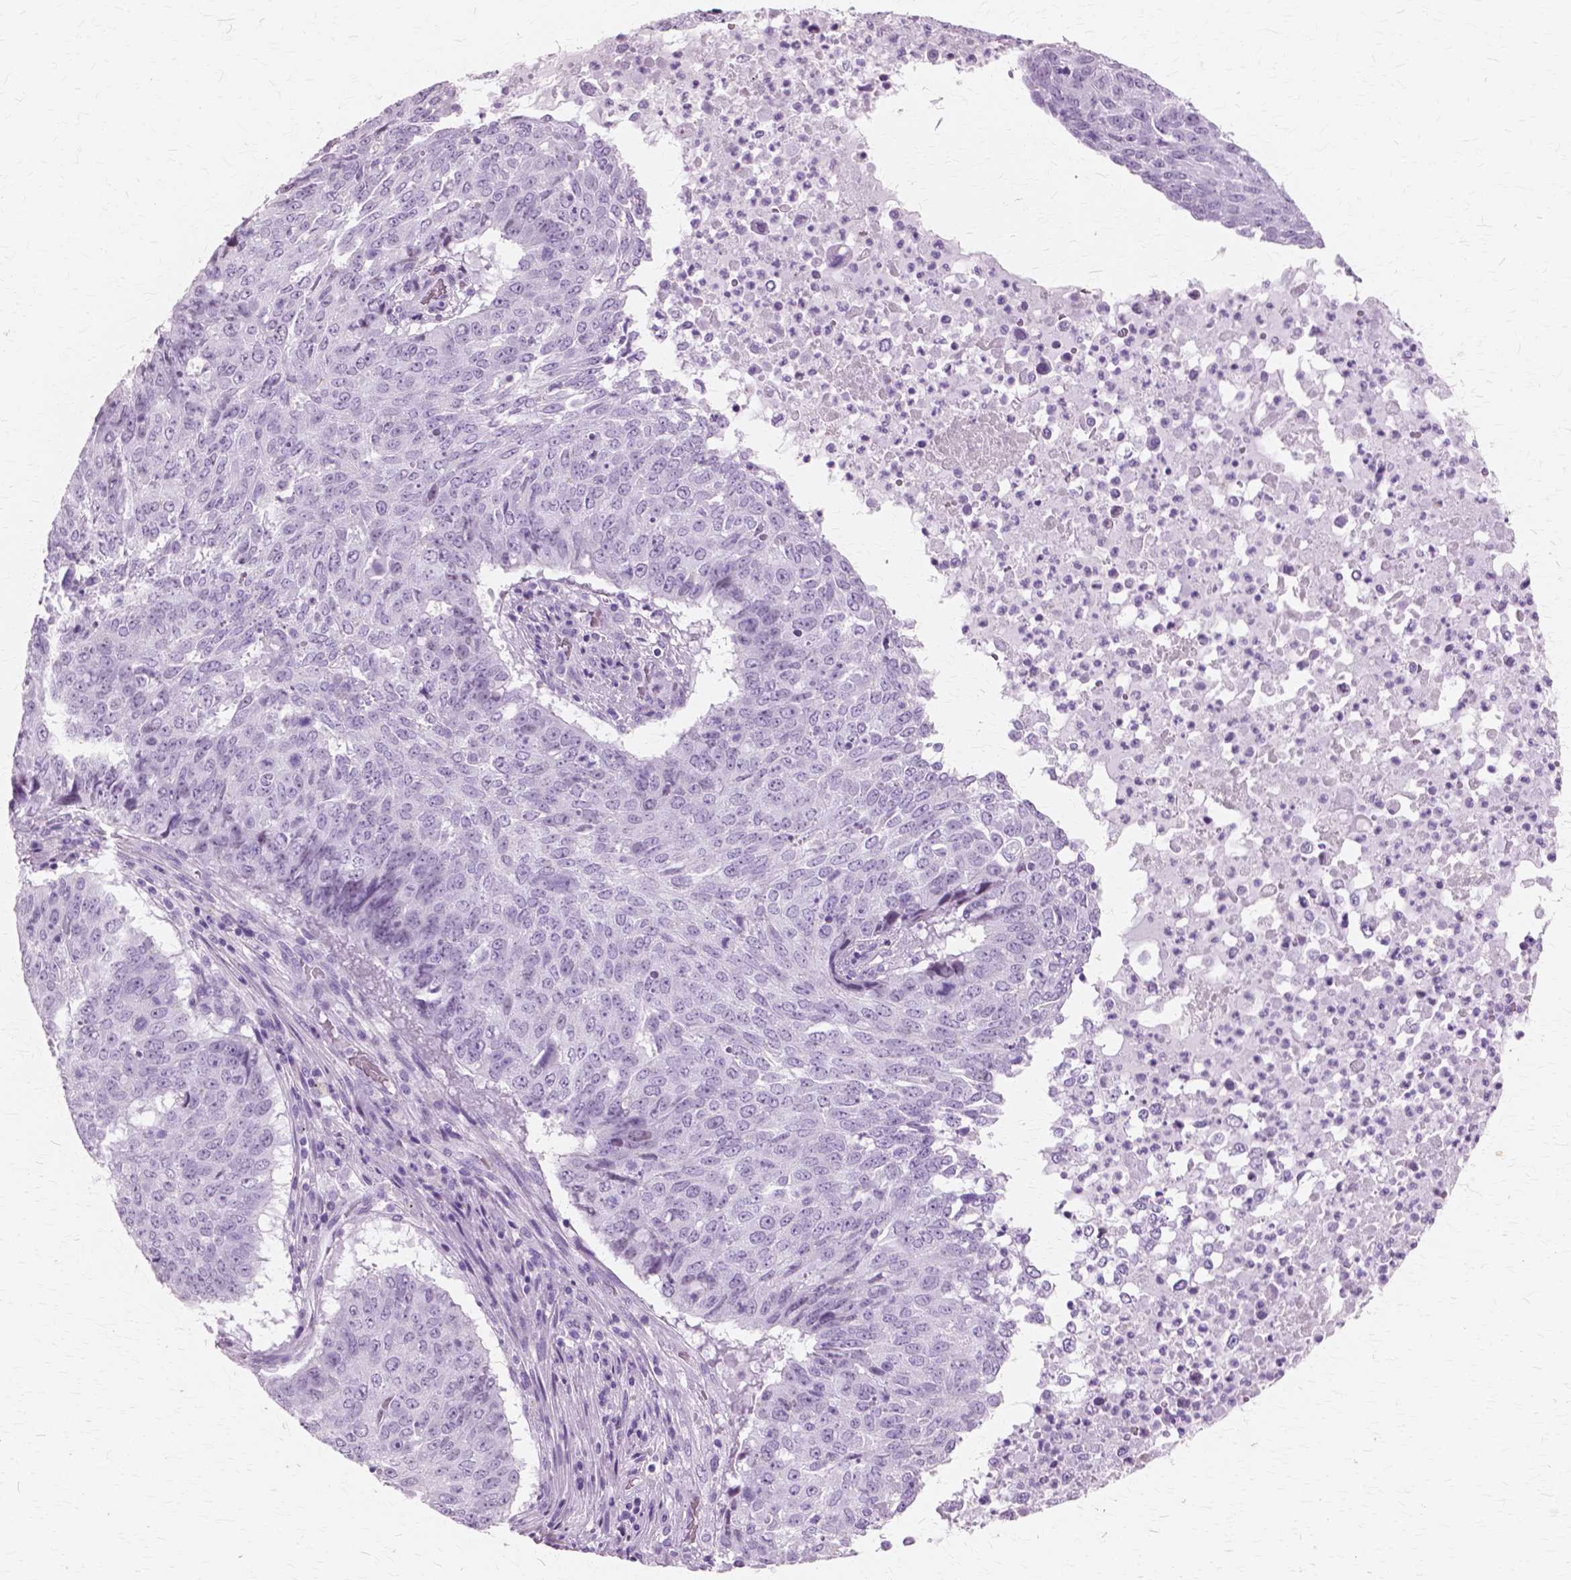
{"staining": {"intensity": "negative", "quantity": "none", "location": "none"}, "tissue": "lung cancer", "cell_type": "Tumor cells", "image_type": "cancer", "snomed": [{"axis": "morphology", "description": "Normal tissue, NOS"}, {"axis": "morphology", "description": "Squamous cell carcinoma, NOS"}, {"axis": "topography", "description": "Bronchus"}, {"axis": "topography", "description": "Lung"}], "caption": "Tumor cells show no significant positivity in lung cancer.", "gene": "SFTPD", "patient": {"sex": "male", "age": 64}}